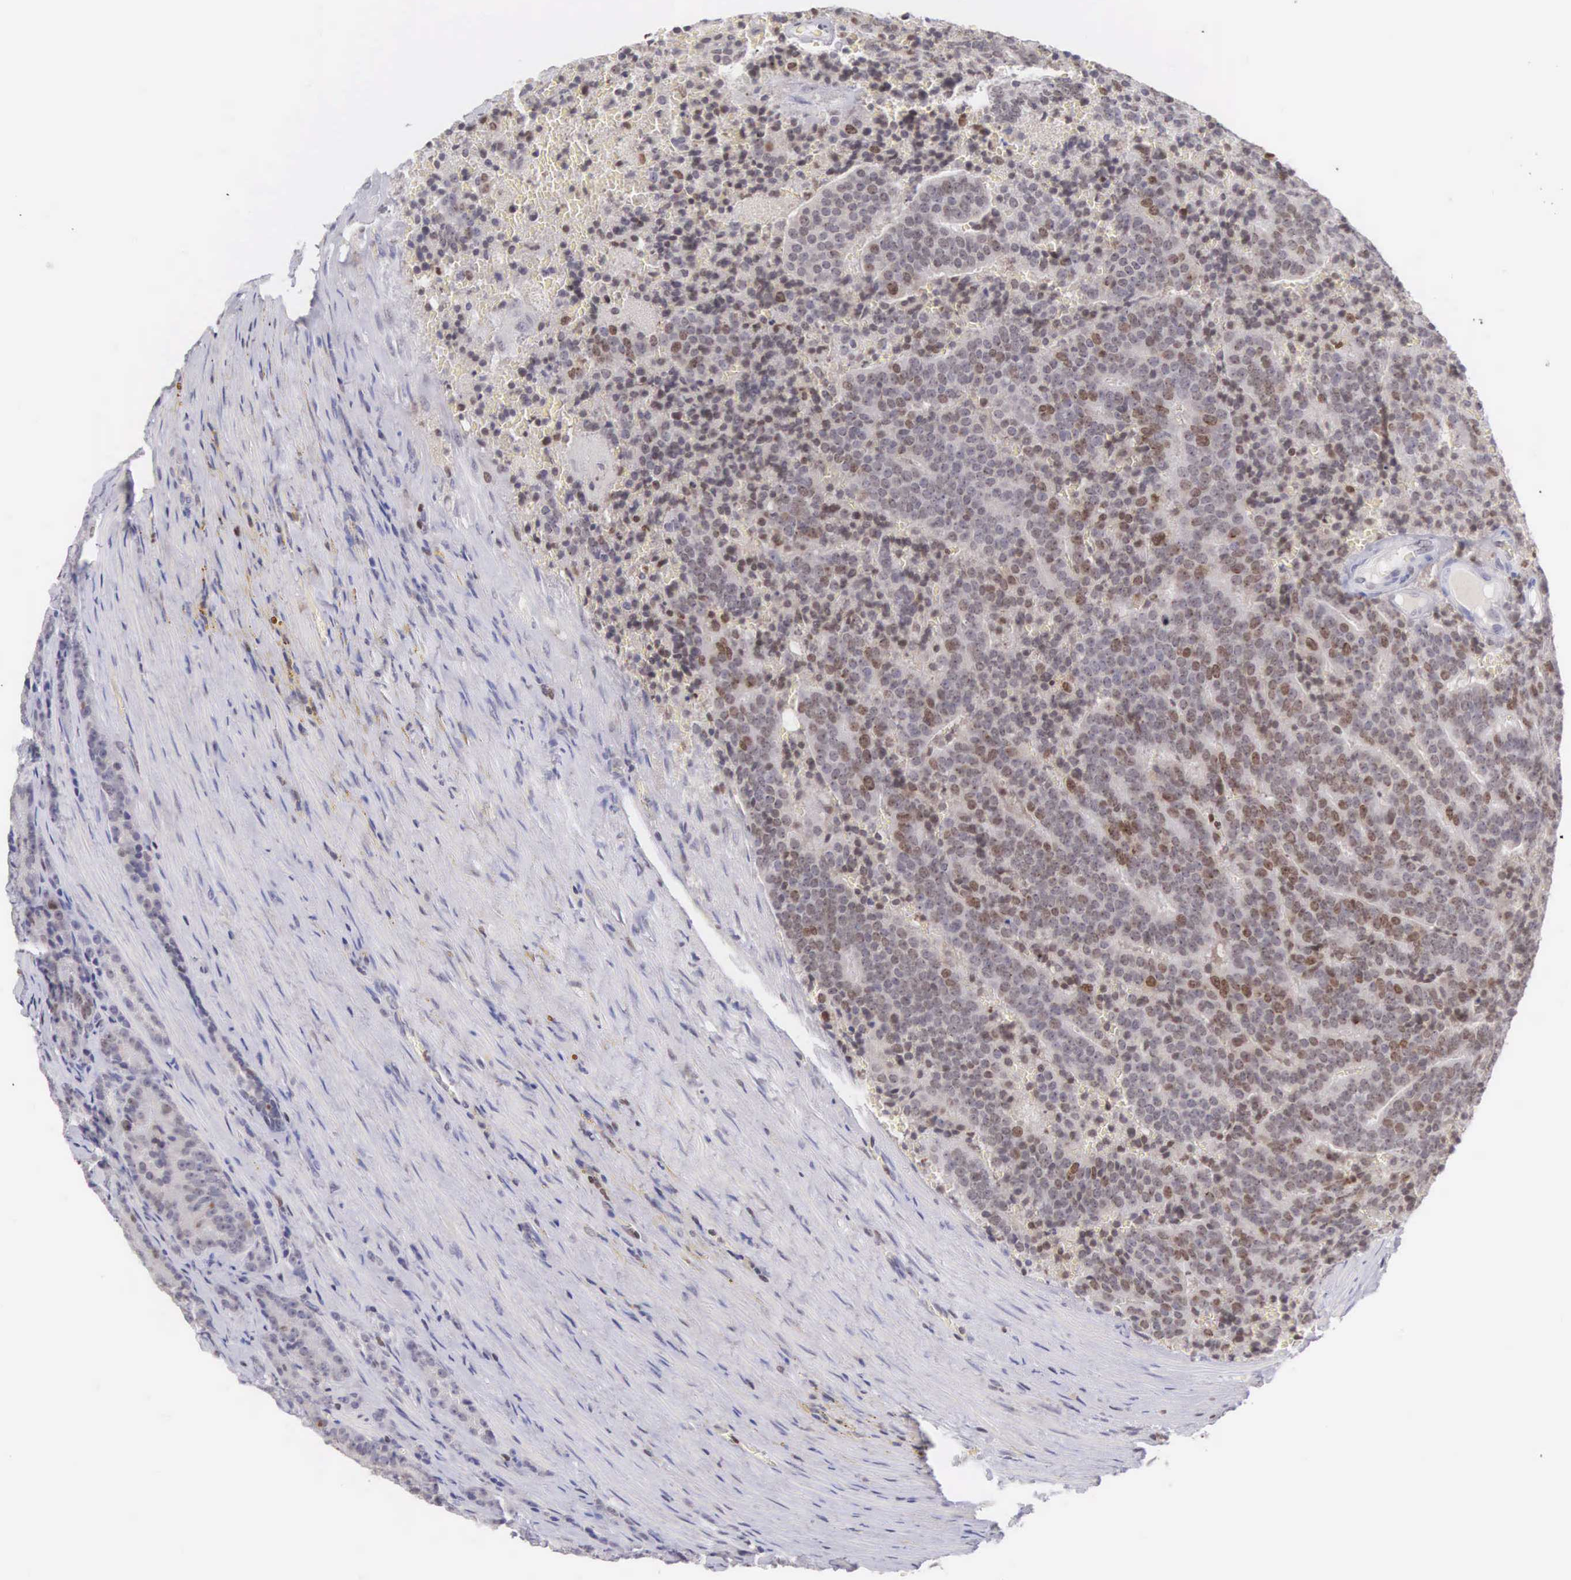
{"staining": {"intensity": "weak", "quantity": "25%-75%", "location": "nuclear"}, "tissue": "prostate cancer", "cell_type": "Tumor cells", "image_type": "cancer", "snomed": [{"axis": "morphology", "description": "Adenocarcinoma, Medium grade"}, {"axis": "topography", "description": "Prostate"}], "caption": "Protein expression analysis of human medium-grade adenocarcinoma (prostate) reveals weak nuclear positivity in about 25%-75% of tumor cells.", "gene": "VRK1", "patient": {"sex": "male", "age": 65}}